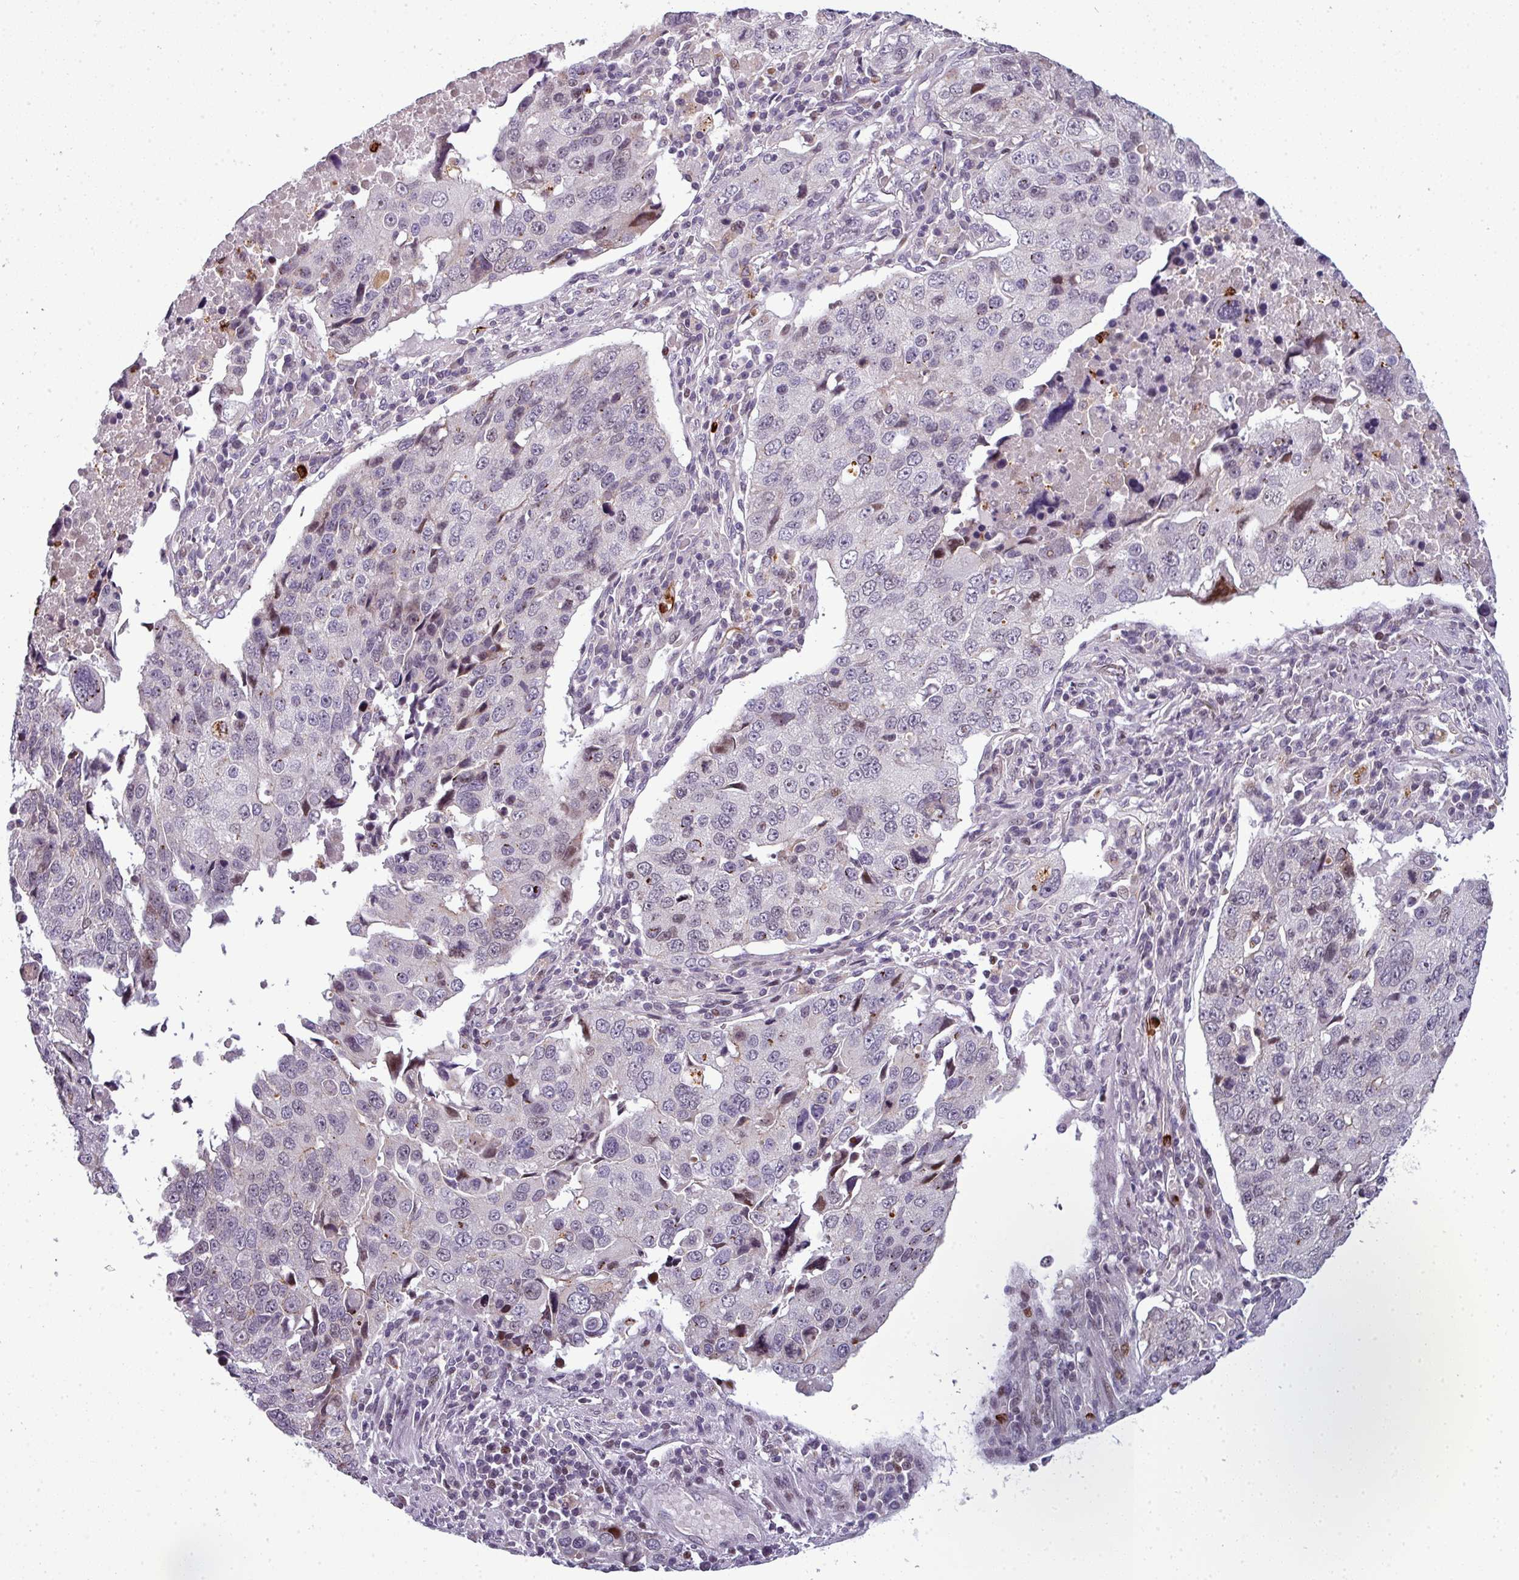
{"staining": {"intensity": "negative", "quantity": "none", "location": "none"}, "tissue": "lung cancer", "cell_type": "Tumor cells", "image_type": "cancer", "snomed": [{"axis": "morphology", "description": "Squamous cell carcinoma, NOS"}, {"axis": "topography", "description": "Lung"}], "caption": "Immunohistochemistry of human lung cancer (squamous cell carcinoma) exhibits no staining in tumor cells.", "gene": "TMEFF1", "patient": {"sex": "female", "age": 66}}